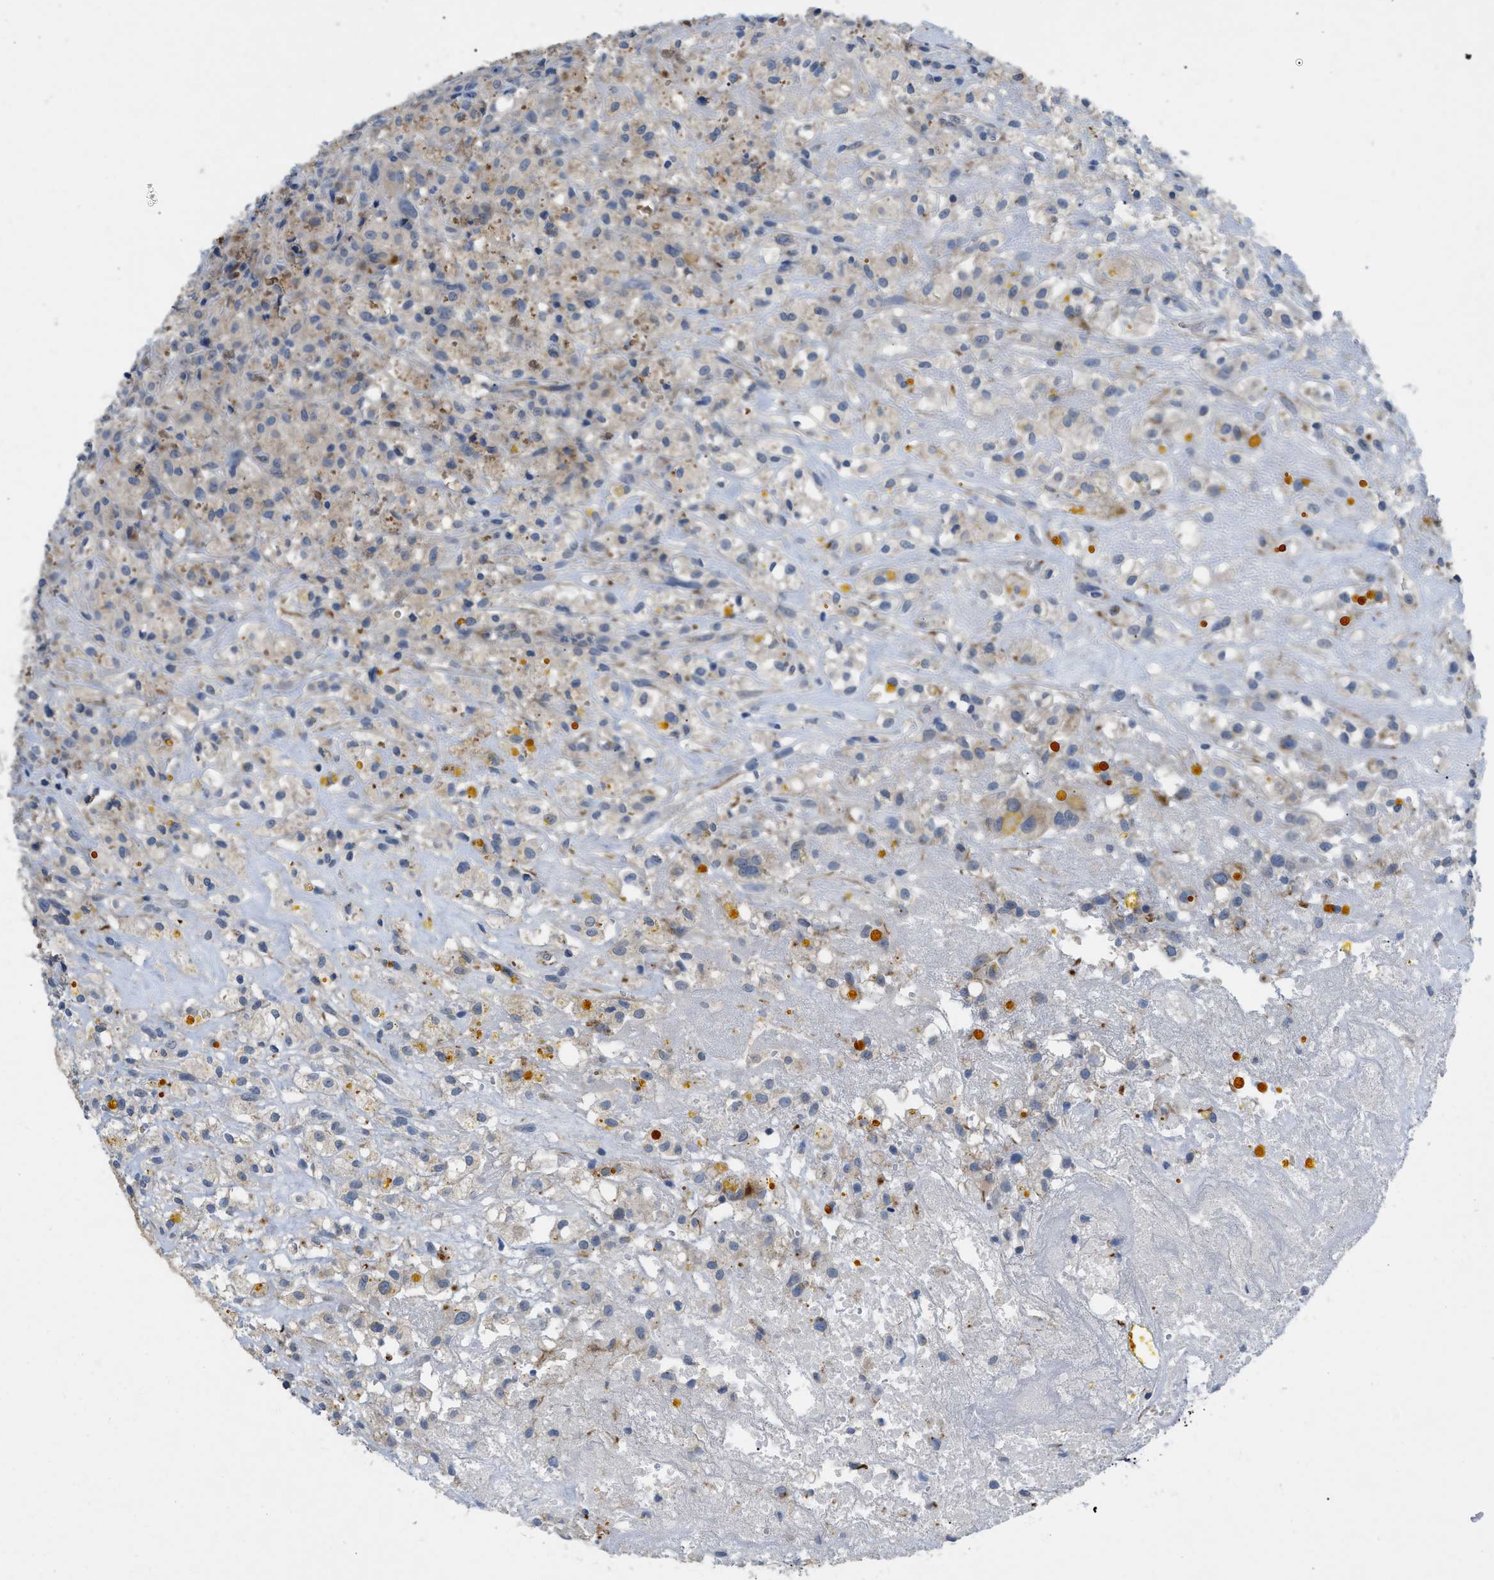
{"staining": {"intensity": "negative", "quantity": "none", "location": "none"}, "tissue": "testis cancer", "cell_type": "Tumor cells", "image_type": "cancer", "snomed": [{"axis": "morphology", "description": "Carcinoma, Embryonal, NOS"}, {"axis": "topography", "description": "Testis"}], "caption": "Immunohistochemistry histopathology image of neoplastic tissue: testis embryonal carcinoma stained with DAB (3,3'-diaminobenzidine) reveals no significant protein positivity in tumor cells.", "gene": "DHX58", "patient": {"sex": "male", "age": 2}}